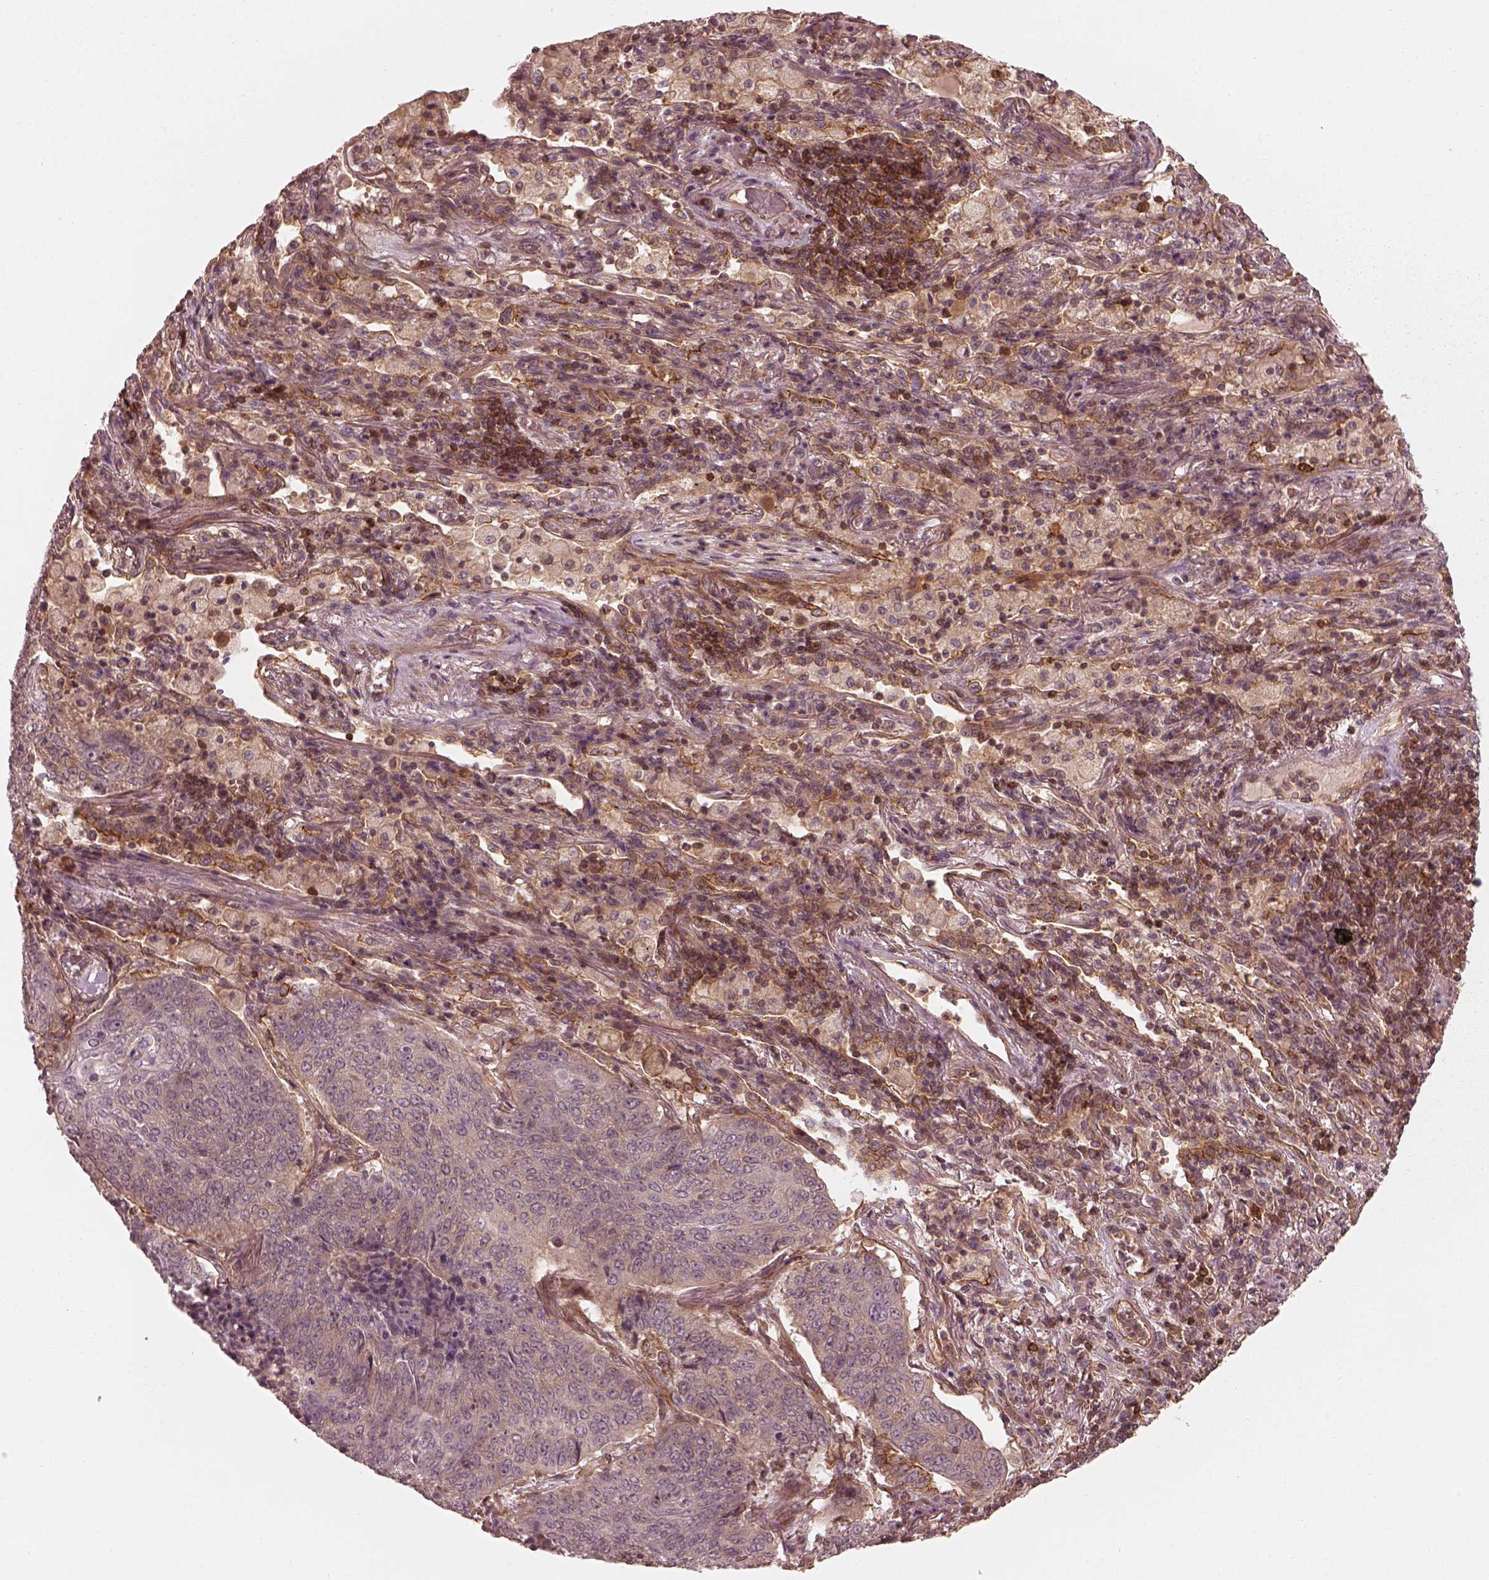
{"staining": {"intensity": "weak", "quantity": "<25%", "location": "cytoplasmic/membranous"}, "tissue": "lung cancer", "cell_type": "Tumor cells", "image_type": "cancer", "snomed": [{"axis": "morphology", "description": "Normal tissue, NOS"}, {"axis": "morphology", "description": "Squamous cell carcinoma, NOS"}, {"axis": "topography", "description": "Bronchus"}, {"axis": "topography", "description": "Lung"}], "caption": "This micrograph is of lung squamous cell carcinoma stained with immunohistochemistry (IHC) to label a protein in brown with the nuclei are counter-stained blue. There is no expression in tumor cells.", "gene": "FAM107B", "patient": {"sex": "male", "age": 64}}